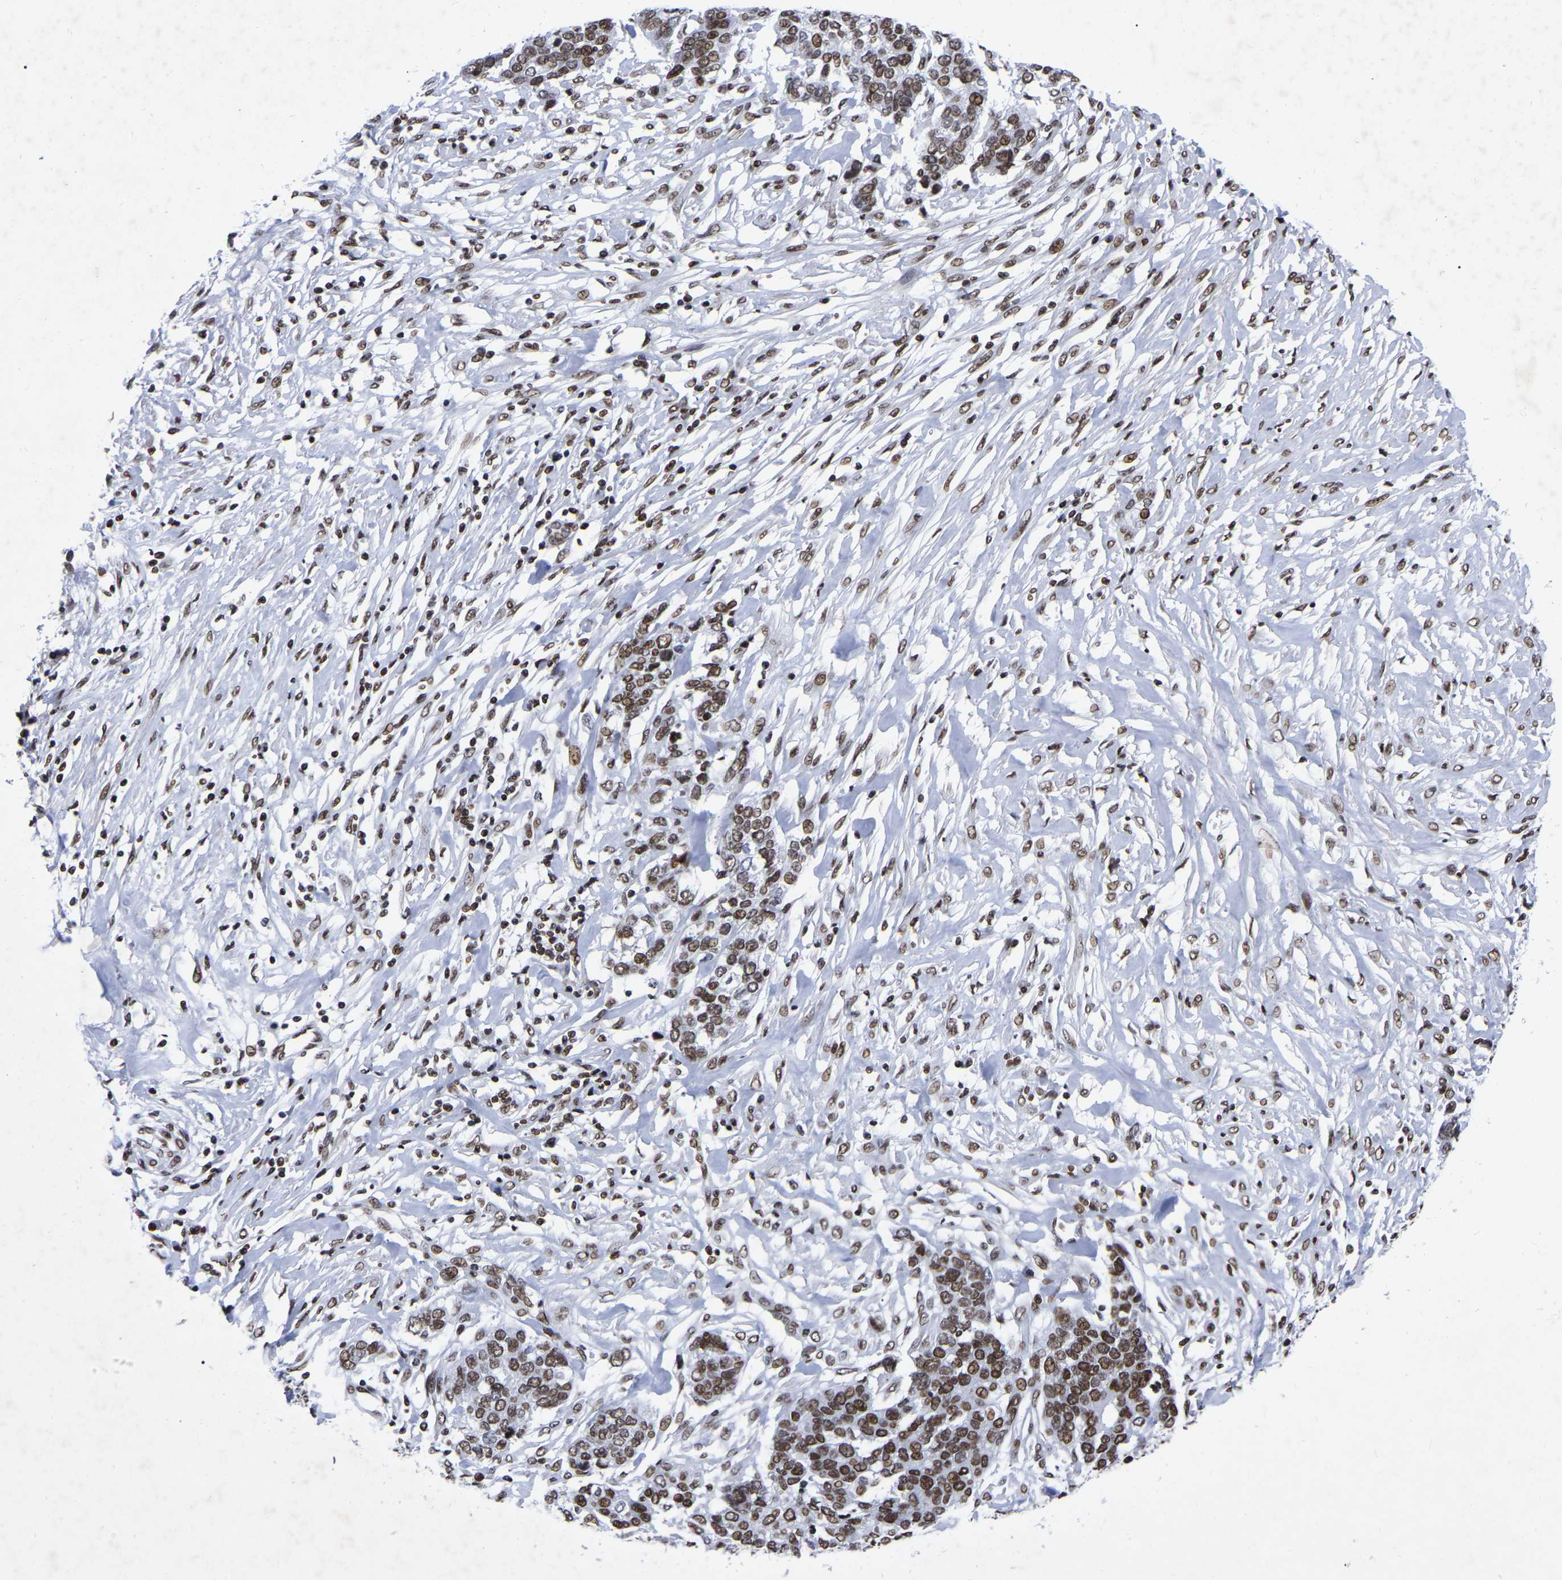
{"staining": {"intensity": "moderate", "quantity": ">75%", "location": "nuclear"}, "tissue": "ovarian cancer", "cell_type": "Tumor cells", "image_type": "cancer", "snomed": [{"axis": "morphology", "description": "Cystadenocarcinoma, serous, NOS"}, {"axis": "topography", "description": "Ovary"}], "caption": "Protein analysis of serous cystadenocarcinoma (ovarian) tissue shows moderate nuclear positivity in approximately >75% of tumor cells.", "gene": "PRCC", "patient": {"sex": "female", "age": 44}}